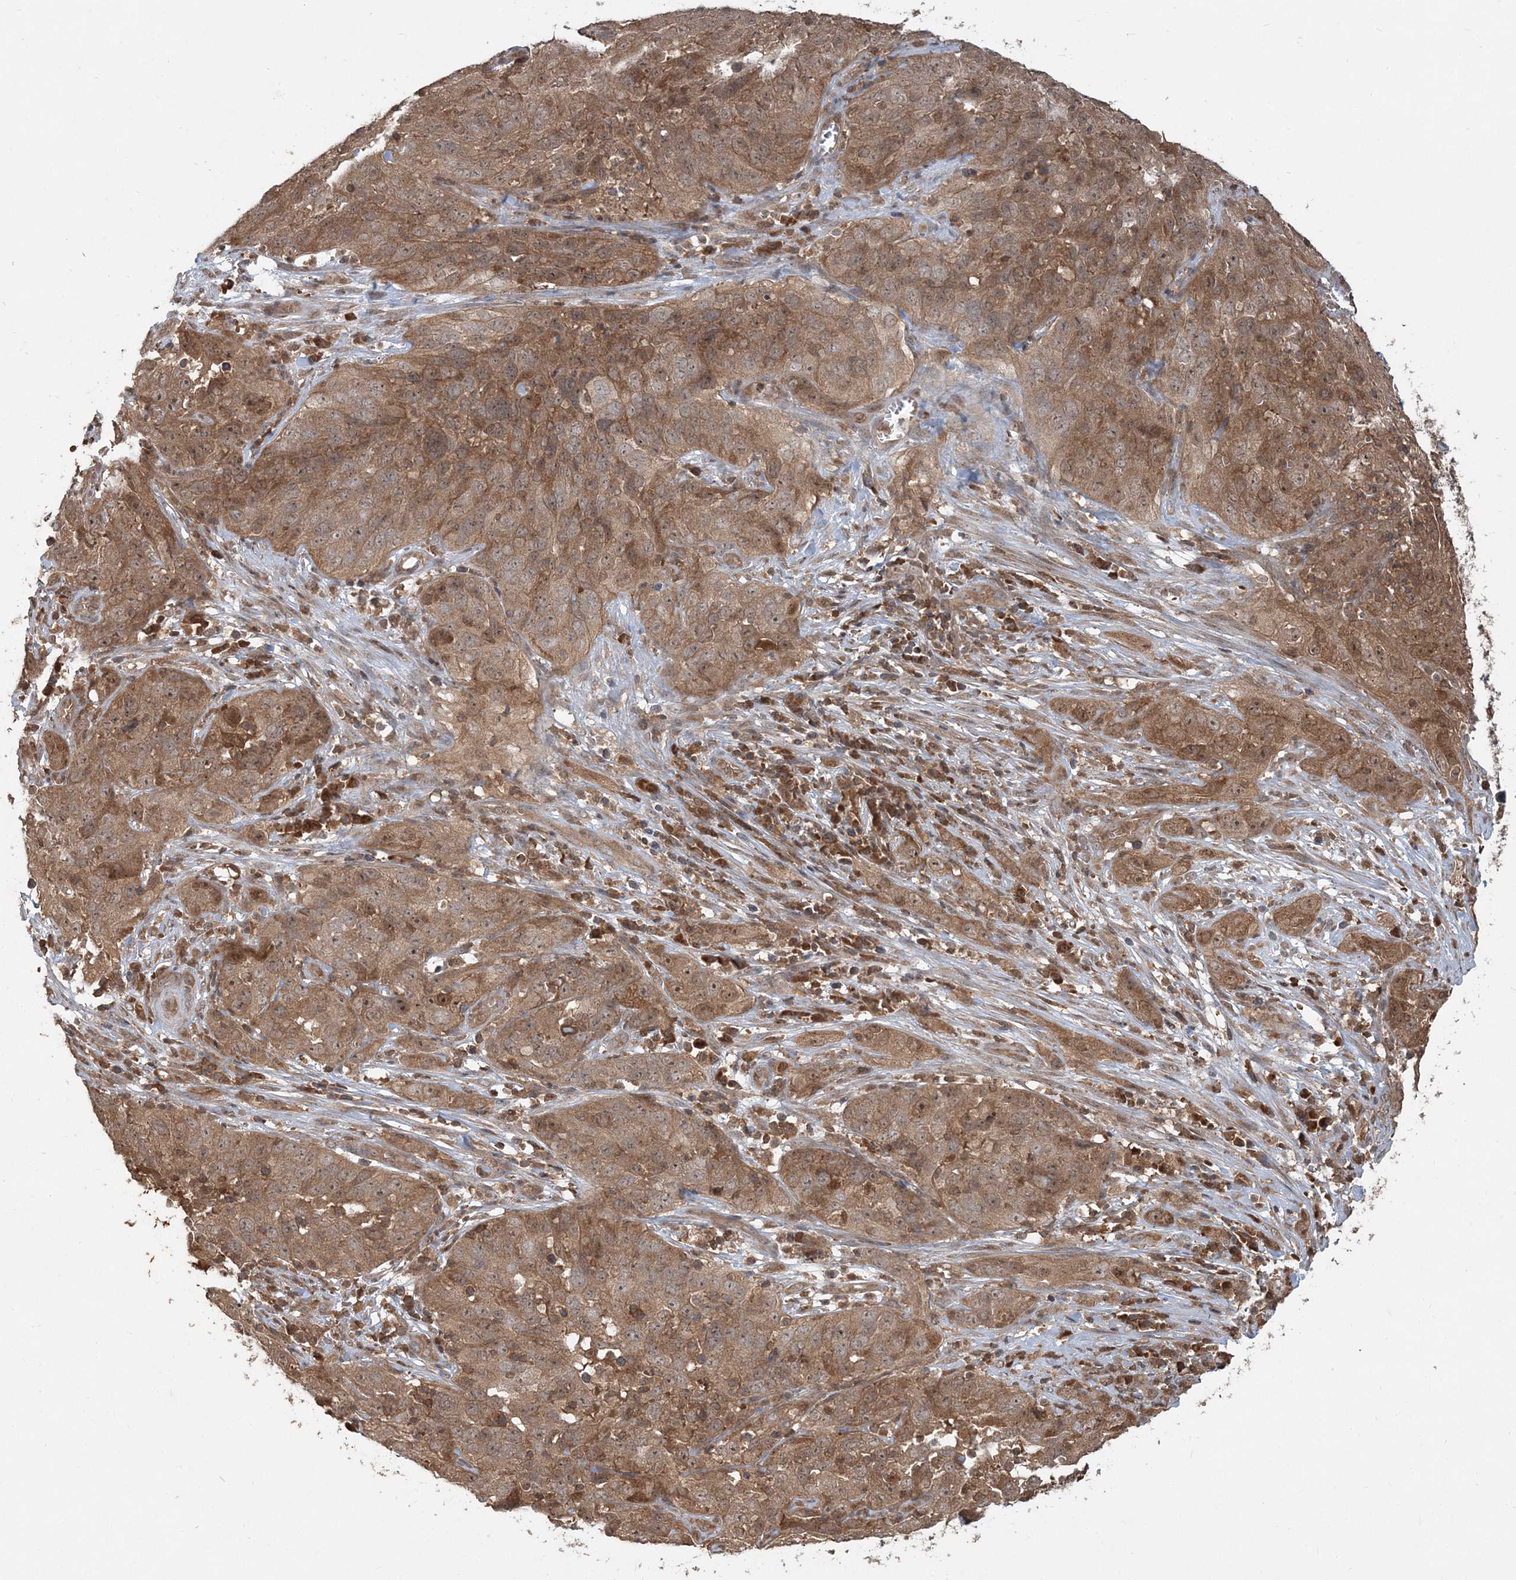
{"staining": {"intensity": "moderate", "quantity": ">75%", "location": "cytoplasmic/membranous"}, "tissue": "cervical cancer", "cell_type": "Tumor cells", "image_type": "cancer", "snomed": [{"axis": "morphology", "description": "Squamous cell carcinoma, NOS"}, {"axis": "topography", "description": "Cervix"}], "caption": "Immunohistochemistry (IHC) of cervical cancer (squamous cell carcinoma) shows medium levels of moderate cytoplasmic/membranous staining in about >75% of tumor cells.", "gene": "CAB39", "patient": {"sex": "female", "age": 32}}